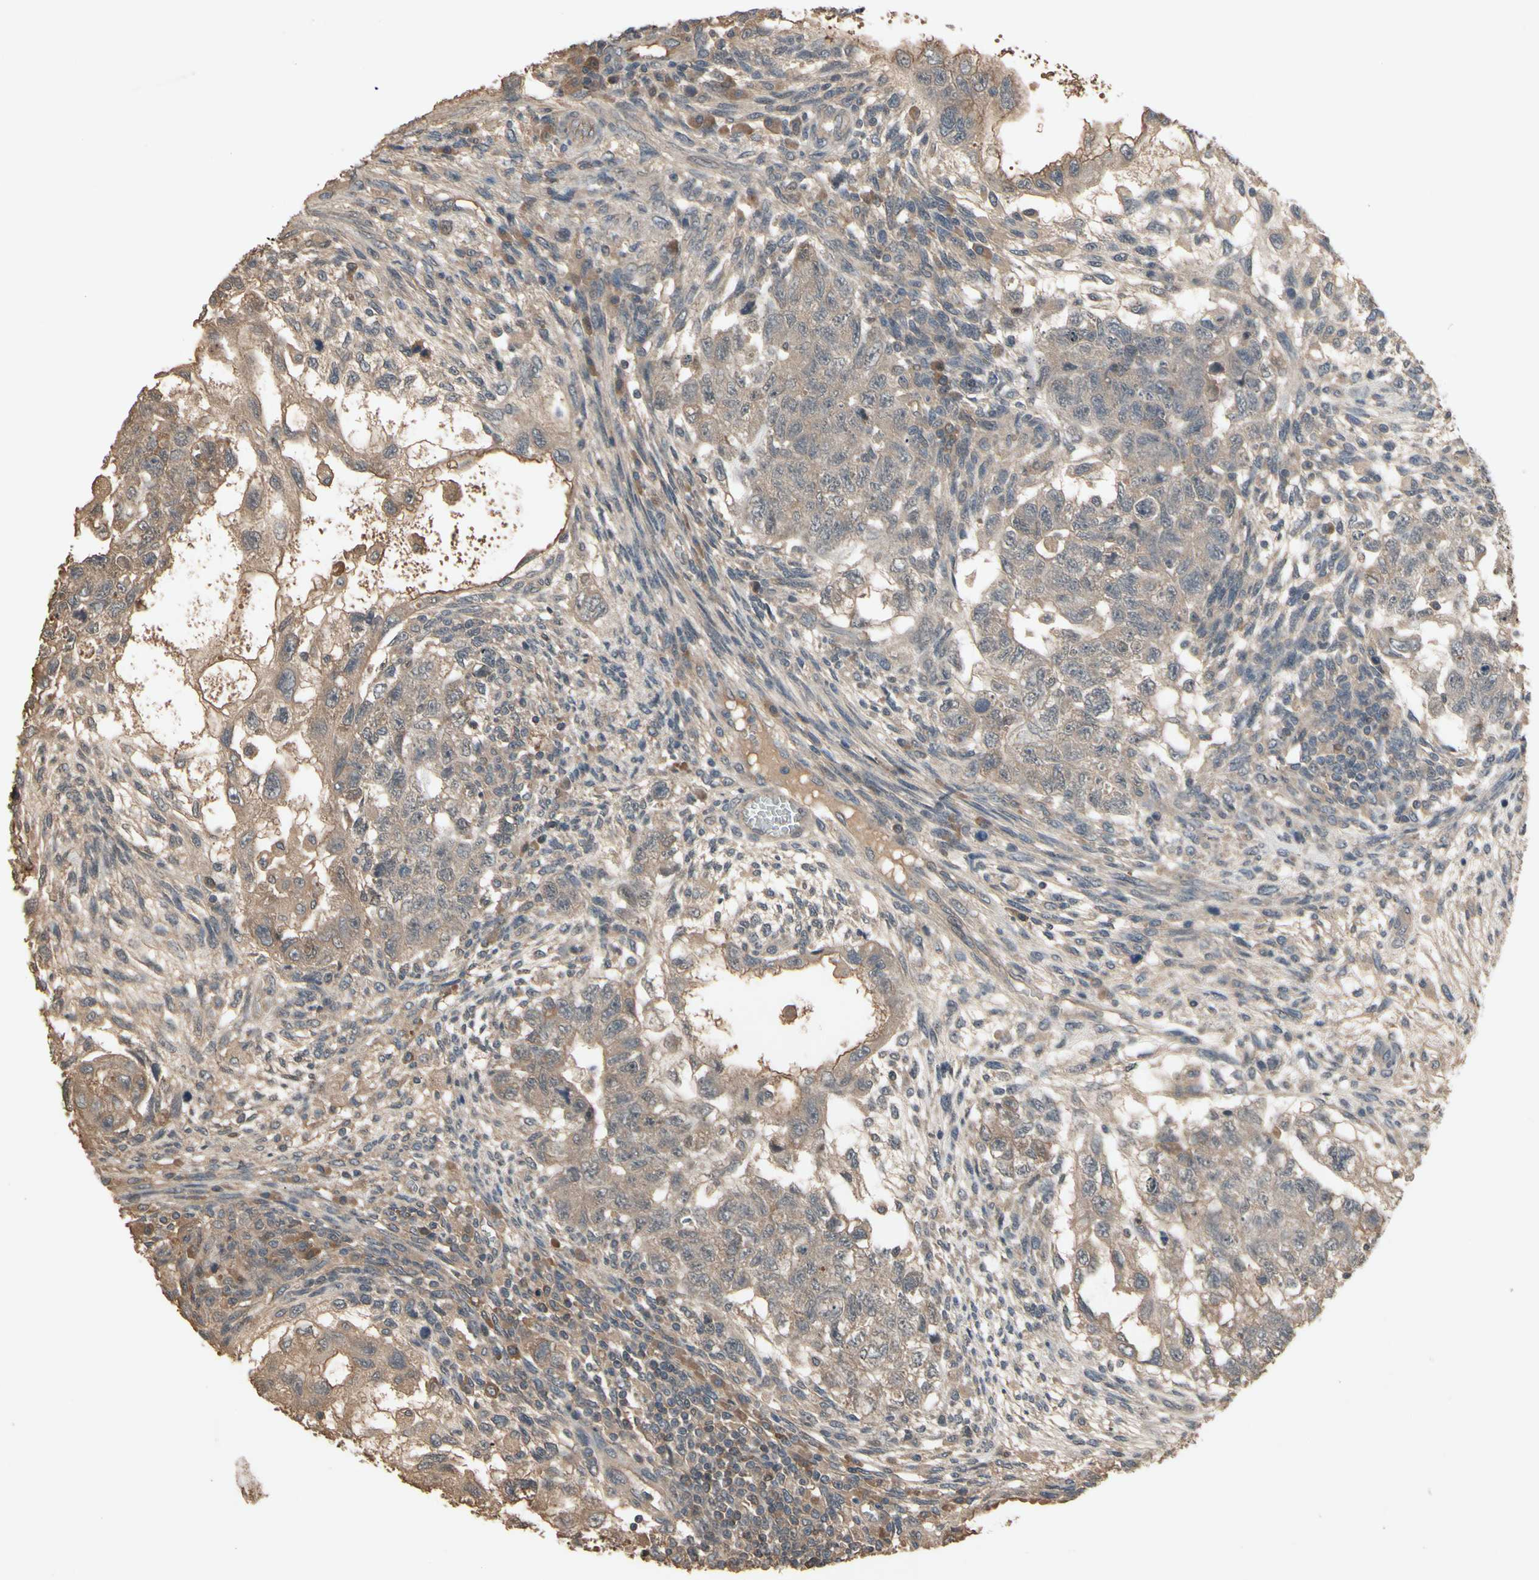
{"staining": {"intensity": "moderate", "quantity": ">75%", "location": "cytoplasmic/membranous"}, "tissue": "testis cancer", "cell_type": "Tumor cells", "image_type": "cancer", "snomed": [{"axis": "morphology", "description": "Normal tissue, NOS"}, {"axis": "morphology", "description": "Carcinoma, Embryonal, NOS"}, {"axis": "topography", "description": "Testis"}], "caption": "This is a micrograph of IHC staining of embryonal carcinoma (testis), which shows moderate positivity in the cytoplasmic/membranous of tumor cells.", "gene": "NSF", "patient": {"sex": "male", "age": 36}}